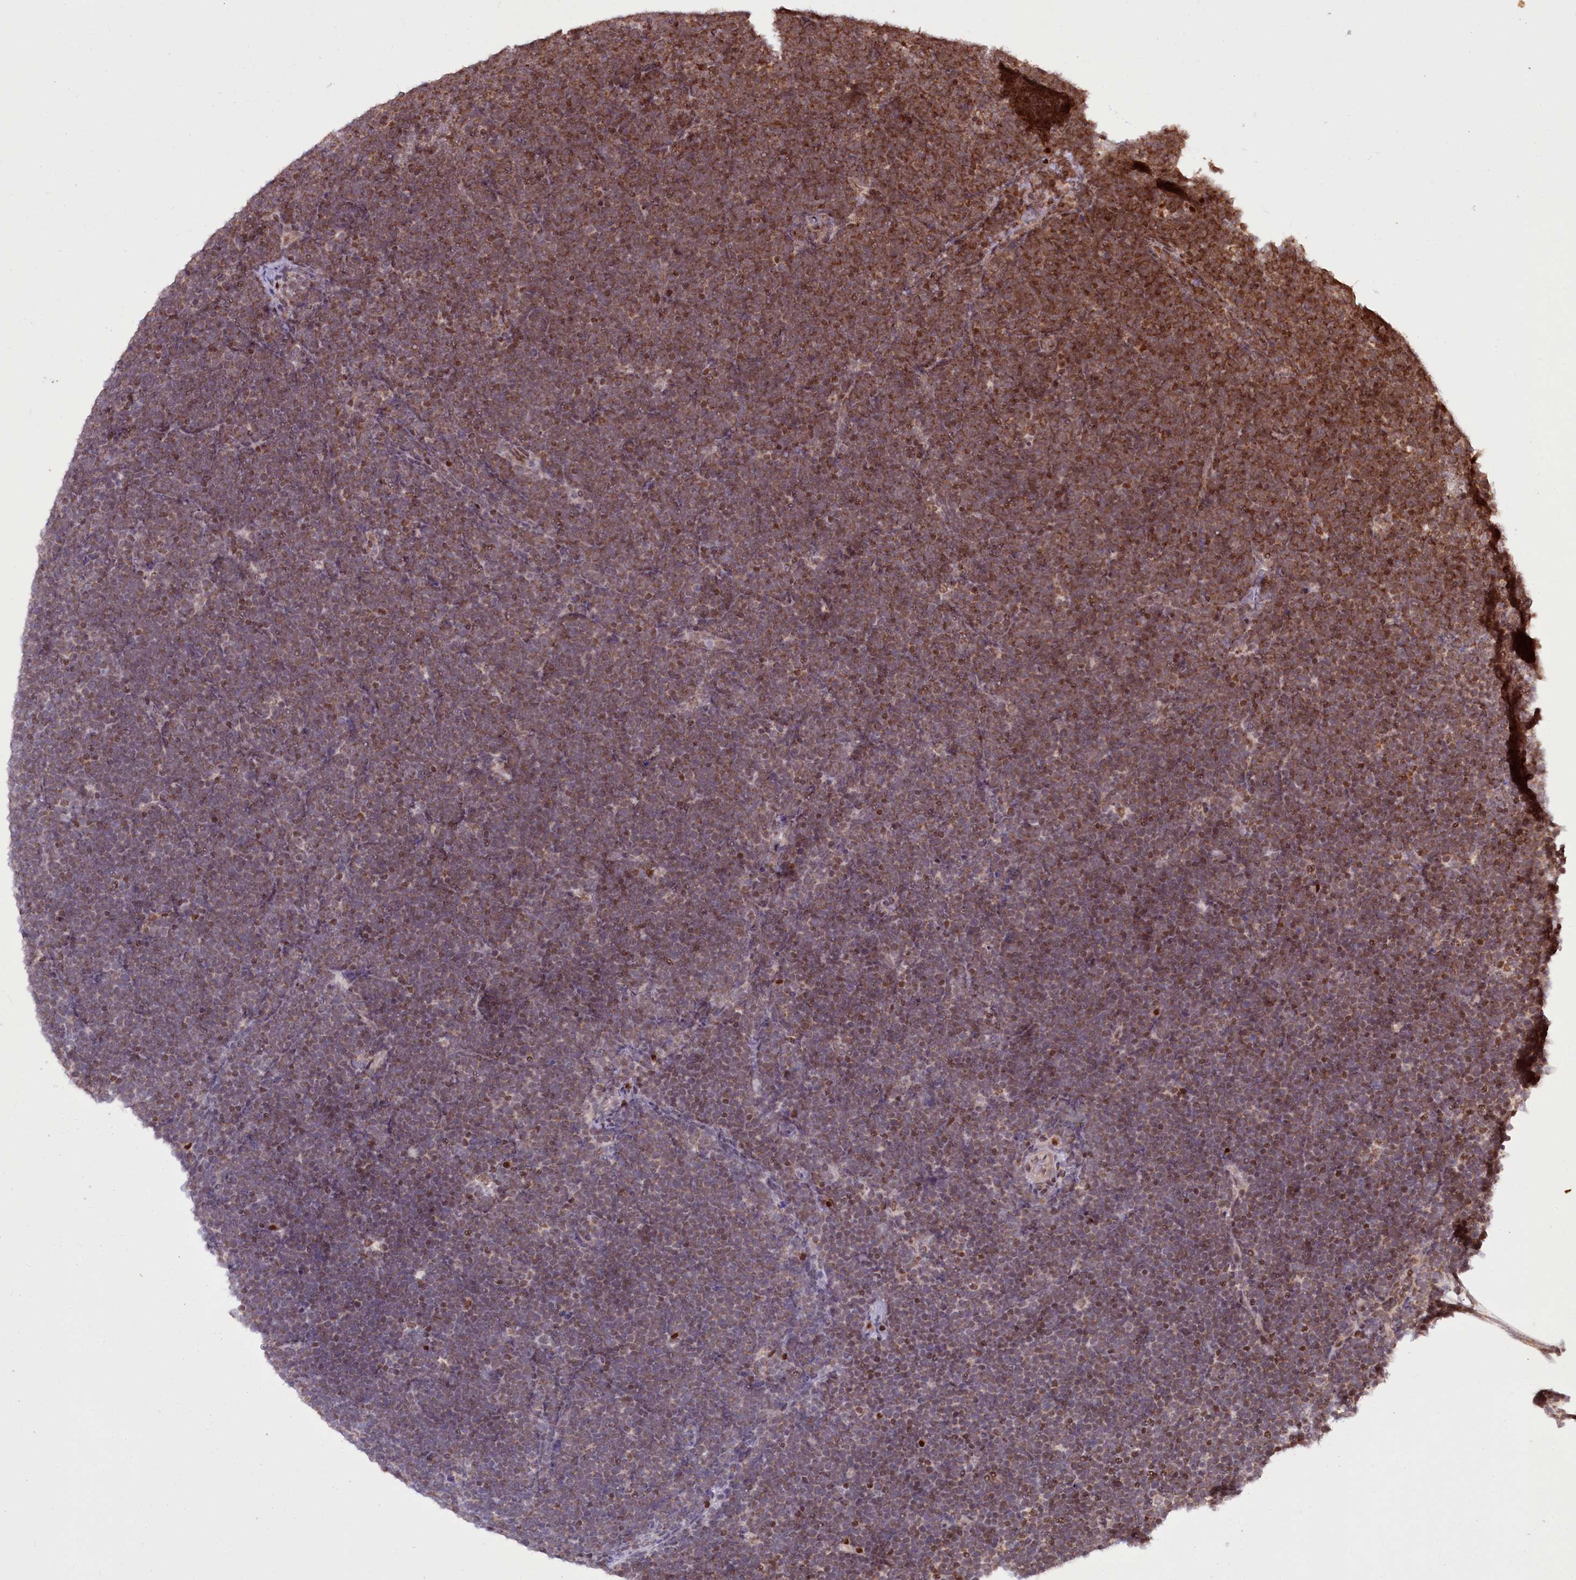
{"staining": {"intensity": "moderate", "quantity": "25%-75%", "location": "cytoplasmic/membranous,nuclear"}, "tissue": "lymphoma", "cell_type": "Tumor cells", "image_type": "cancer", "snomed": [{"axis": "morphology", "description": "Malignant lymphoma, non-Hodgkin's type, High grade"}, {"axis": "topography", "description": "Lymph node"}], "caption": "High-grade malignant lymphoma, non-Hodgkin's type tissue displays moderate cytoplasmic/membranous and nuclear expression in approximately 25%-75% of tumor cells (DAB (3,3'-diaminobenzidine) IHC, brown staining for protein, blue staining for nuclei).", "gene": "PHC3", "patient": {"sex": "male", "age": 13}}